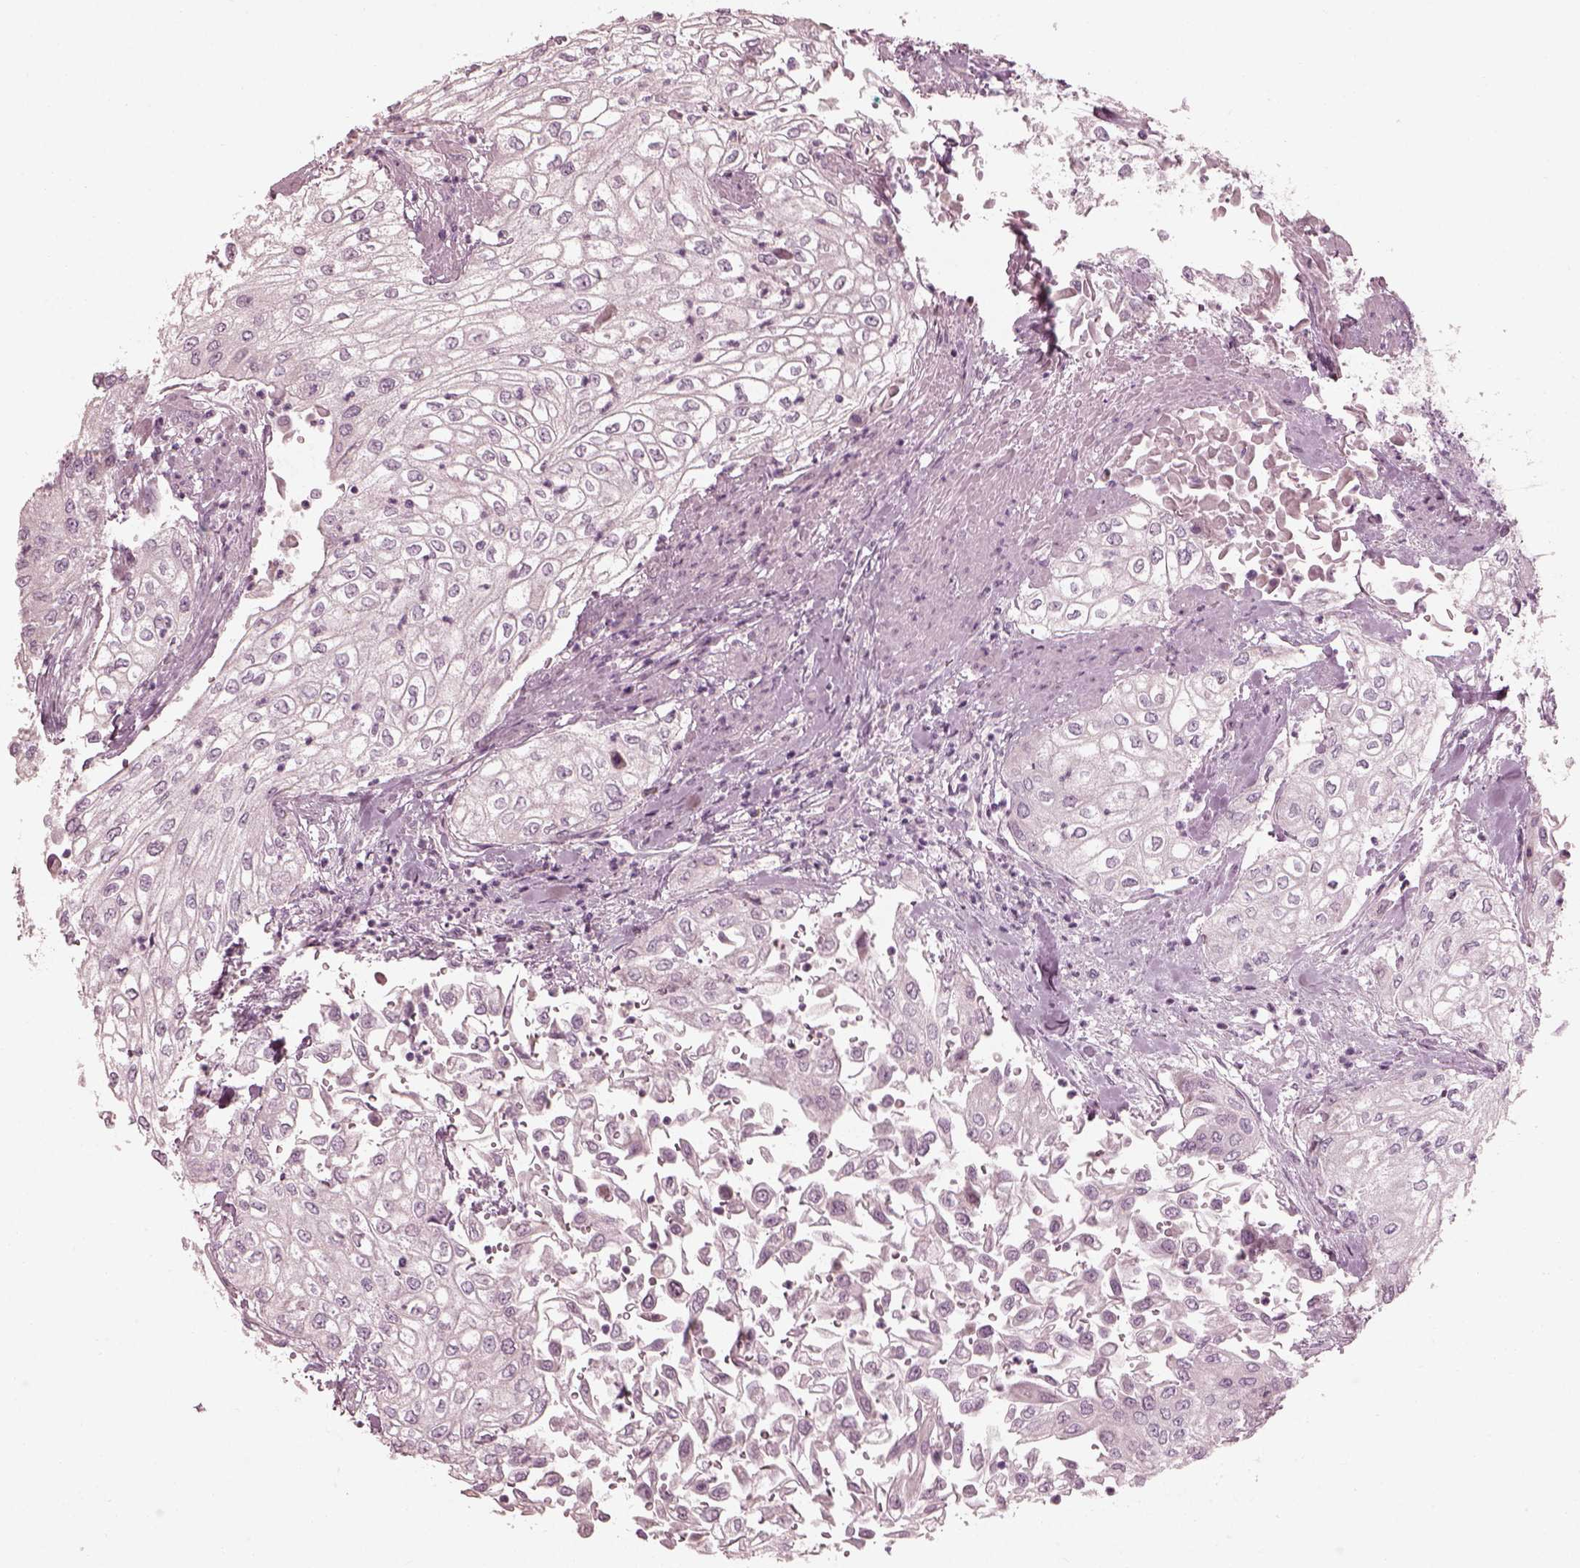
{"staining": {"intensity": "negative", "quantity": "none", "location": "none"}, "tissue": "urothelial cancer", "cell_type": "Tumor cells", "image_type": "cancer", "snomed": [{"axis": "morphology", "description": "Urothelial carcinoma, High grade"}, {"axis": "topography", "description": "Urinary bladder"}], "caption": "Urothelial cancer stained for a protein using immunohistochemistry exhibits no expression tumor cells.", "gene": "SAXO2", "patient": {"sex": "male", "age": 62}}